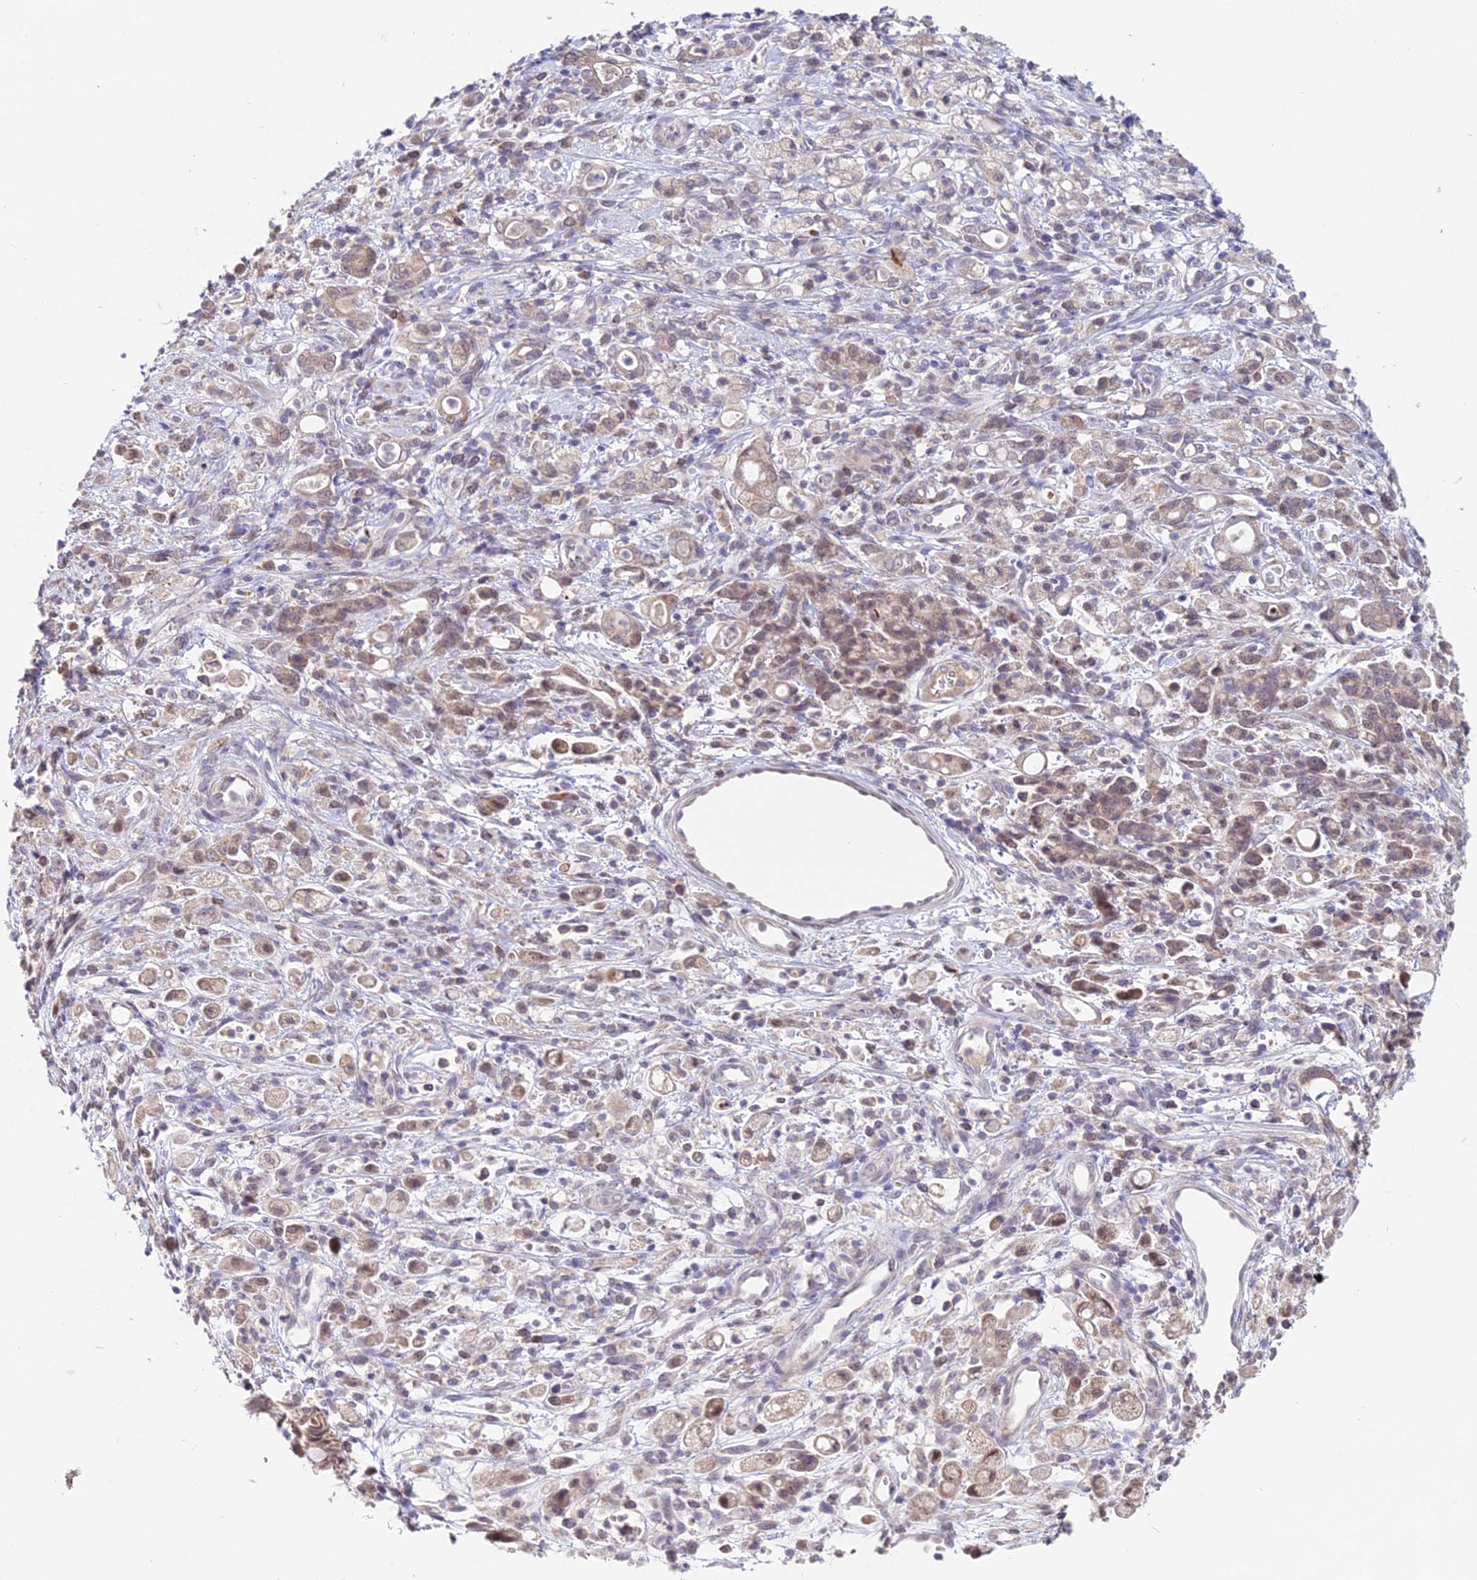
{"staining": {"intensity": "weak", "quantity": ">75%", "location": "cytoplasmic/membranous"}, "tissue": "stomach cancer", "cell_type": "Tumor cells", "image_type": "cancer", "snomed": [{"axis": "morphology", "description": "Adenocarcinoma, NOS"}, {"axis": "topography", "description": "Stomach"}], "caption": "An immunohistochemistry micrograph of neoplastic tissue is shown. Protein staining in brown labels weak cytoplasmic/membranous positivity in stomach cancer within tumor cells.", "gene": "WDR43", "patient": {"sex": "female", "age": 60}}